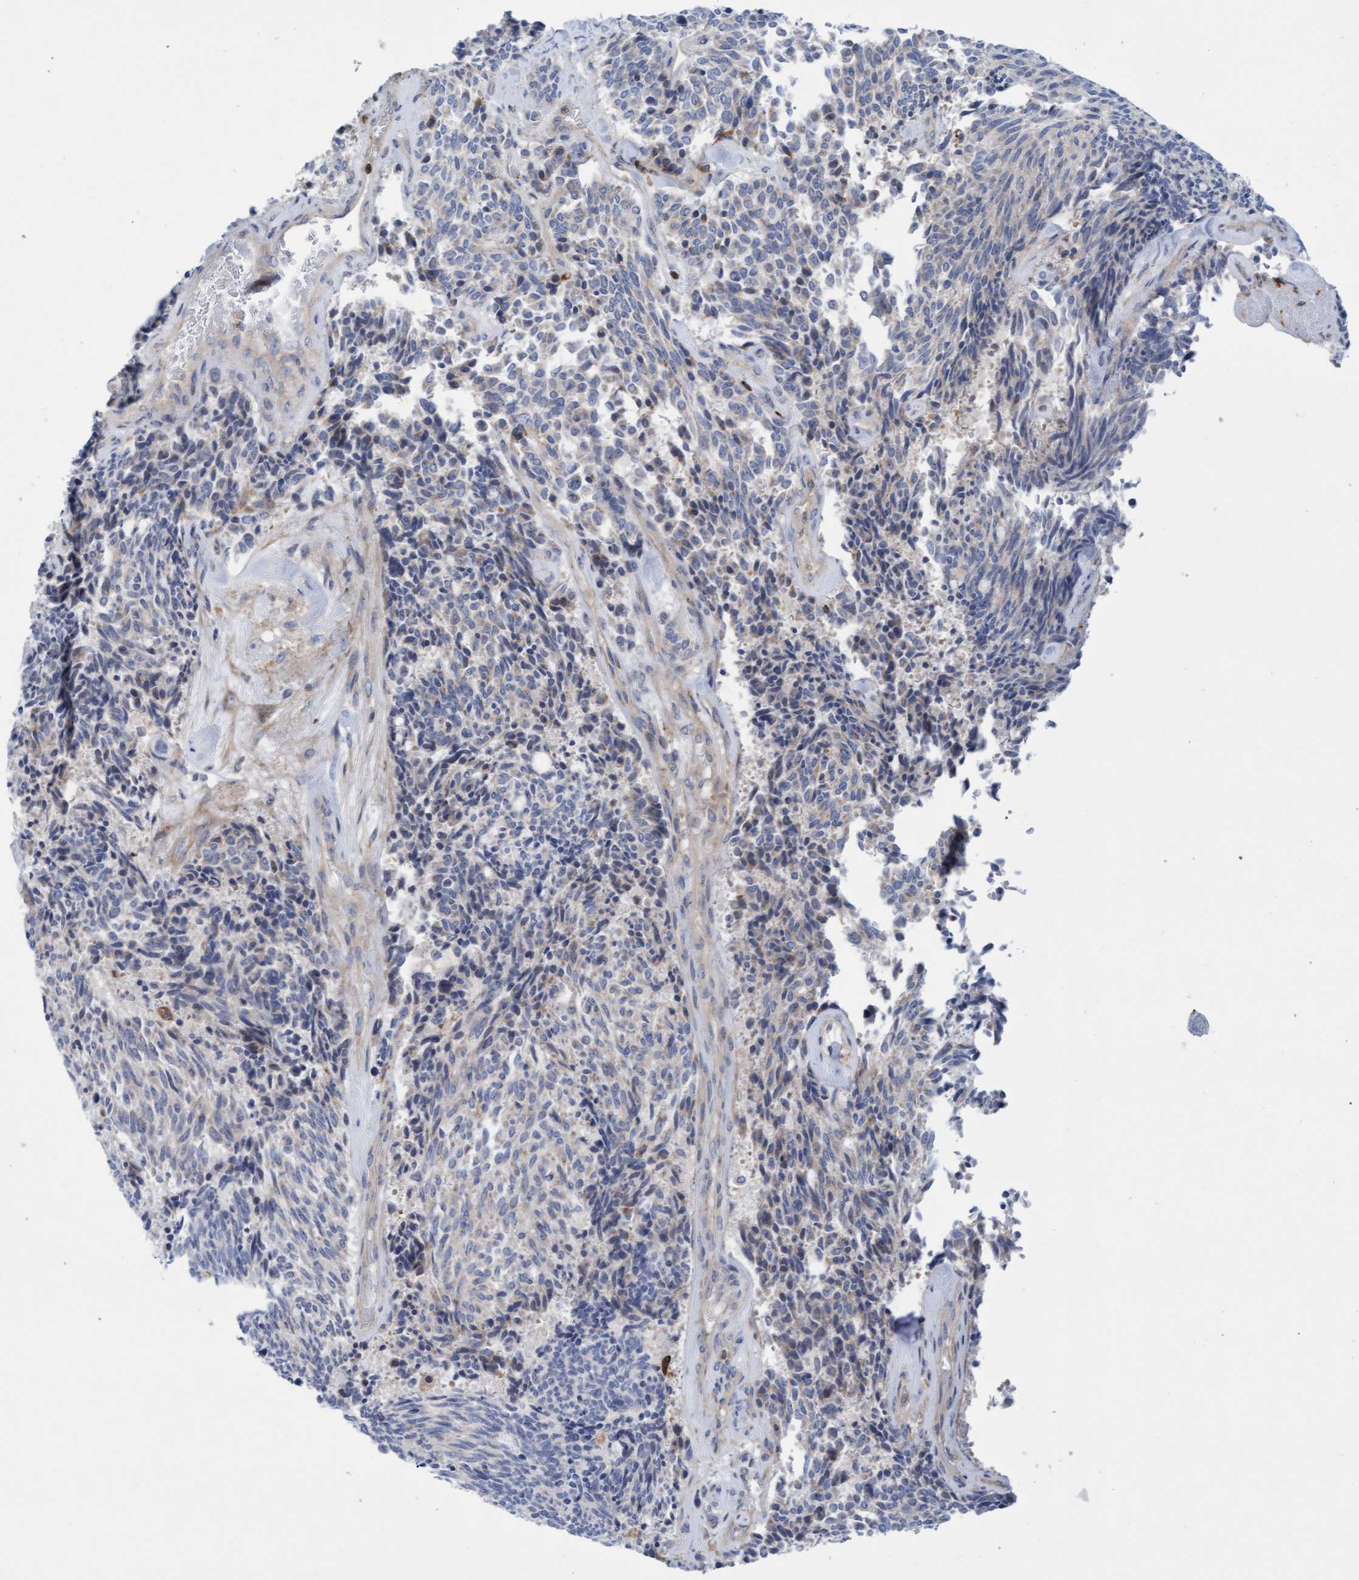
{"staining": {"intensity": "negative", "quantity": "none", "location": "none"}, "tissue": "carcinoid", "cell_type": "Tumor cells", "image_type": "cancer", "snomed": [{"axis": "morphology", "description": "Carcinoid, malignant, NOS"}, {"axis": "topography", "description": "Pancreas"}], "caption": "Micrograph shows no significant protein staining in tumor cells of carcinoid.", "gene": "FNBP1", "patient": {"sex": "female", "age": 54}}